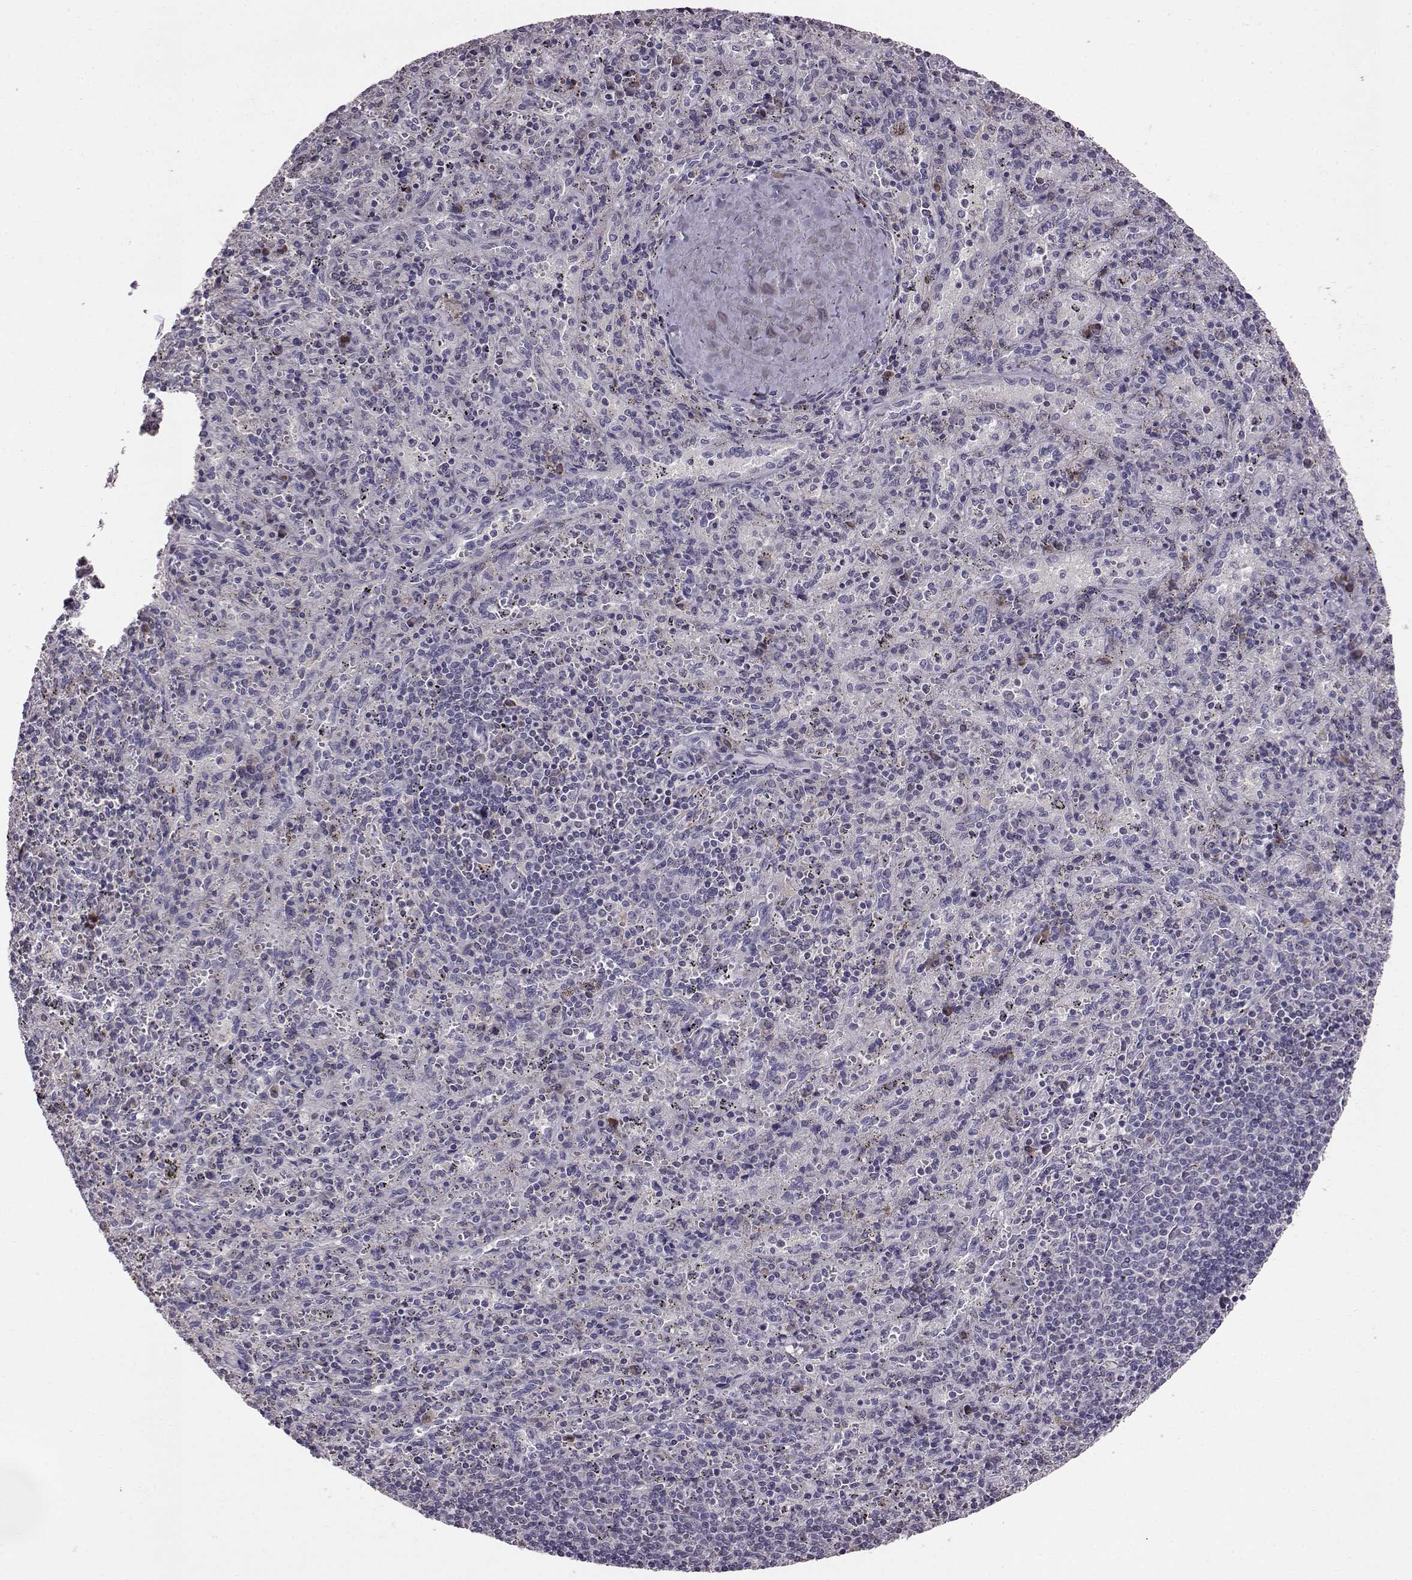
{"staining": {"intensity": "negative", "quantity": "none", "location": "none"}, "tissue": "spleen", "cell_type": "Cells in red pulp", "image_type": "normal", "snomed": [{"axis": "morphology", "description": "Normal tissue, NOS"}, {"axis": "topography", "description": "Spleen"}], "caption": "An immunohistochemistry histopathology image of benign spleen is shown. There is no staining in cells in red pulp of spleen. The staining is performed using DAB (3,3'-diaminobenzidine) brown chromogen with nuclei counter-stained in using hematoxylin.", "gene": "ADGRG2", "patient": {"sex": "male", "age": 57}}